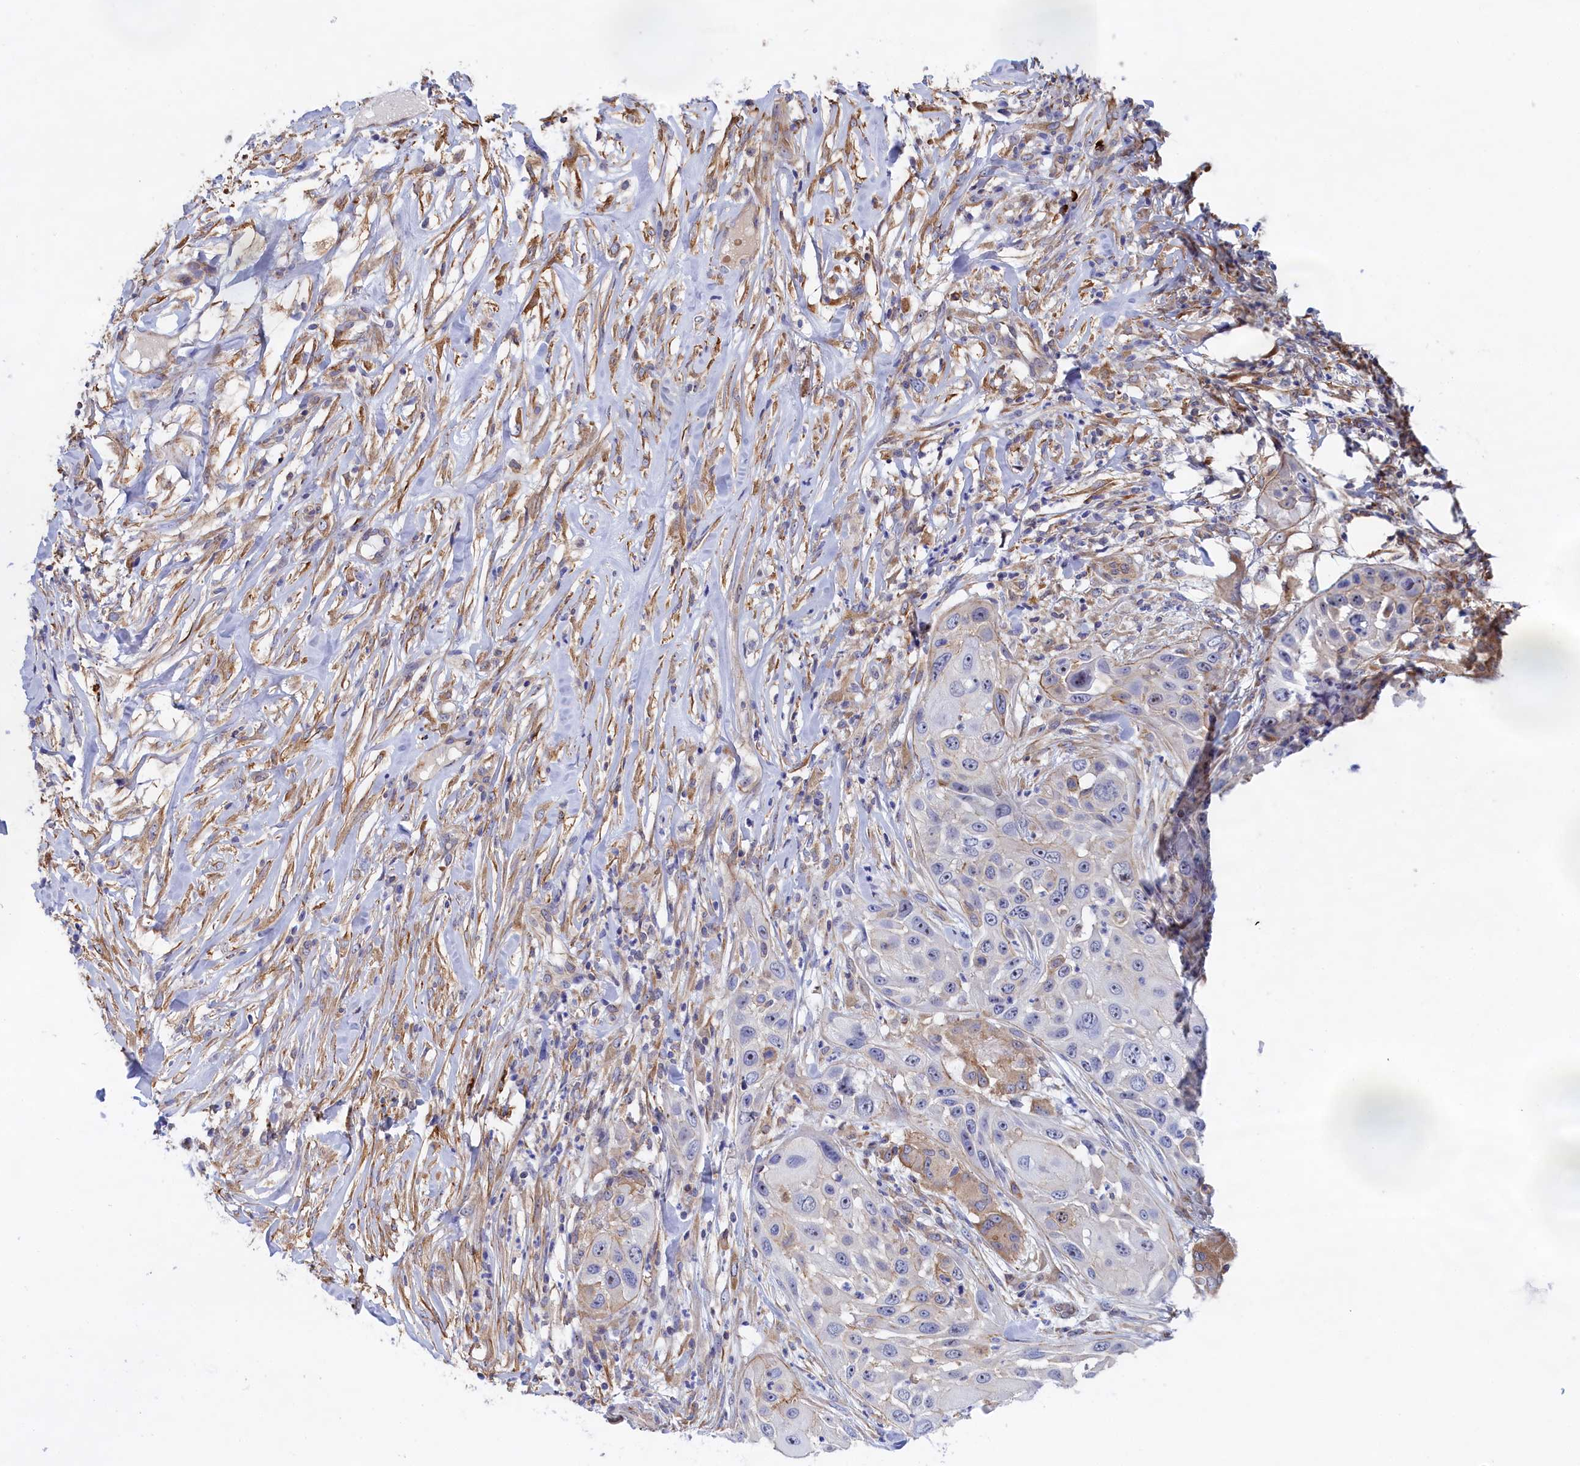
{"staining": {"intensity": "negative", "quantity": "none", "location": "none"}, "tissue": "skin cancer", "cell_type": "Tumor cells", "image_type": "cancer", "snomed": [{"axis": "morphology", "description": "Squamous cell carcinoma, NOS"}, {"axis": "topography", "description": "Skin"}], "caption": "High power microscopy histopathology image of an immunohistochemistry (IHC) micrograph of squamous cell carcinoma (skin), revealing no significant expression in tumor cells.", "gene": "ABCC12", "patient": {"sex": "female", "age": 44}}